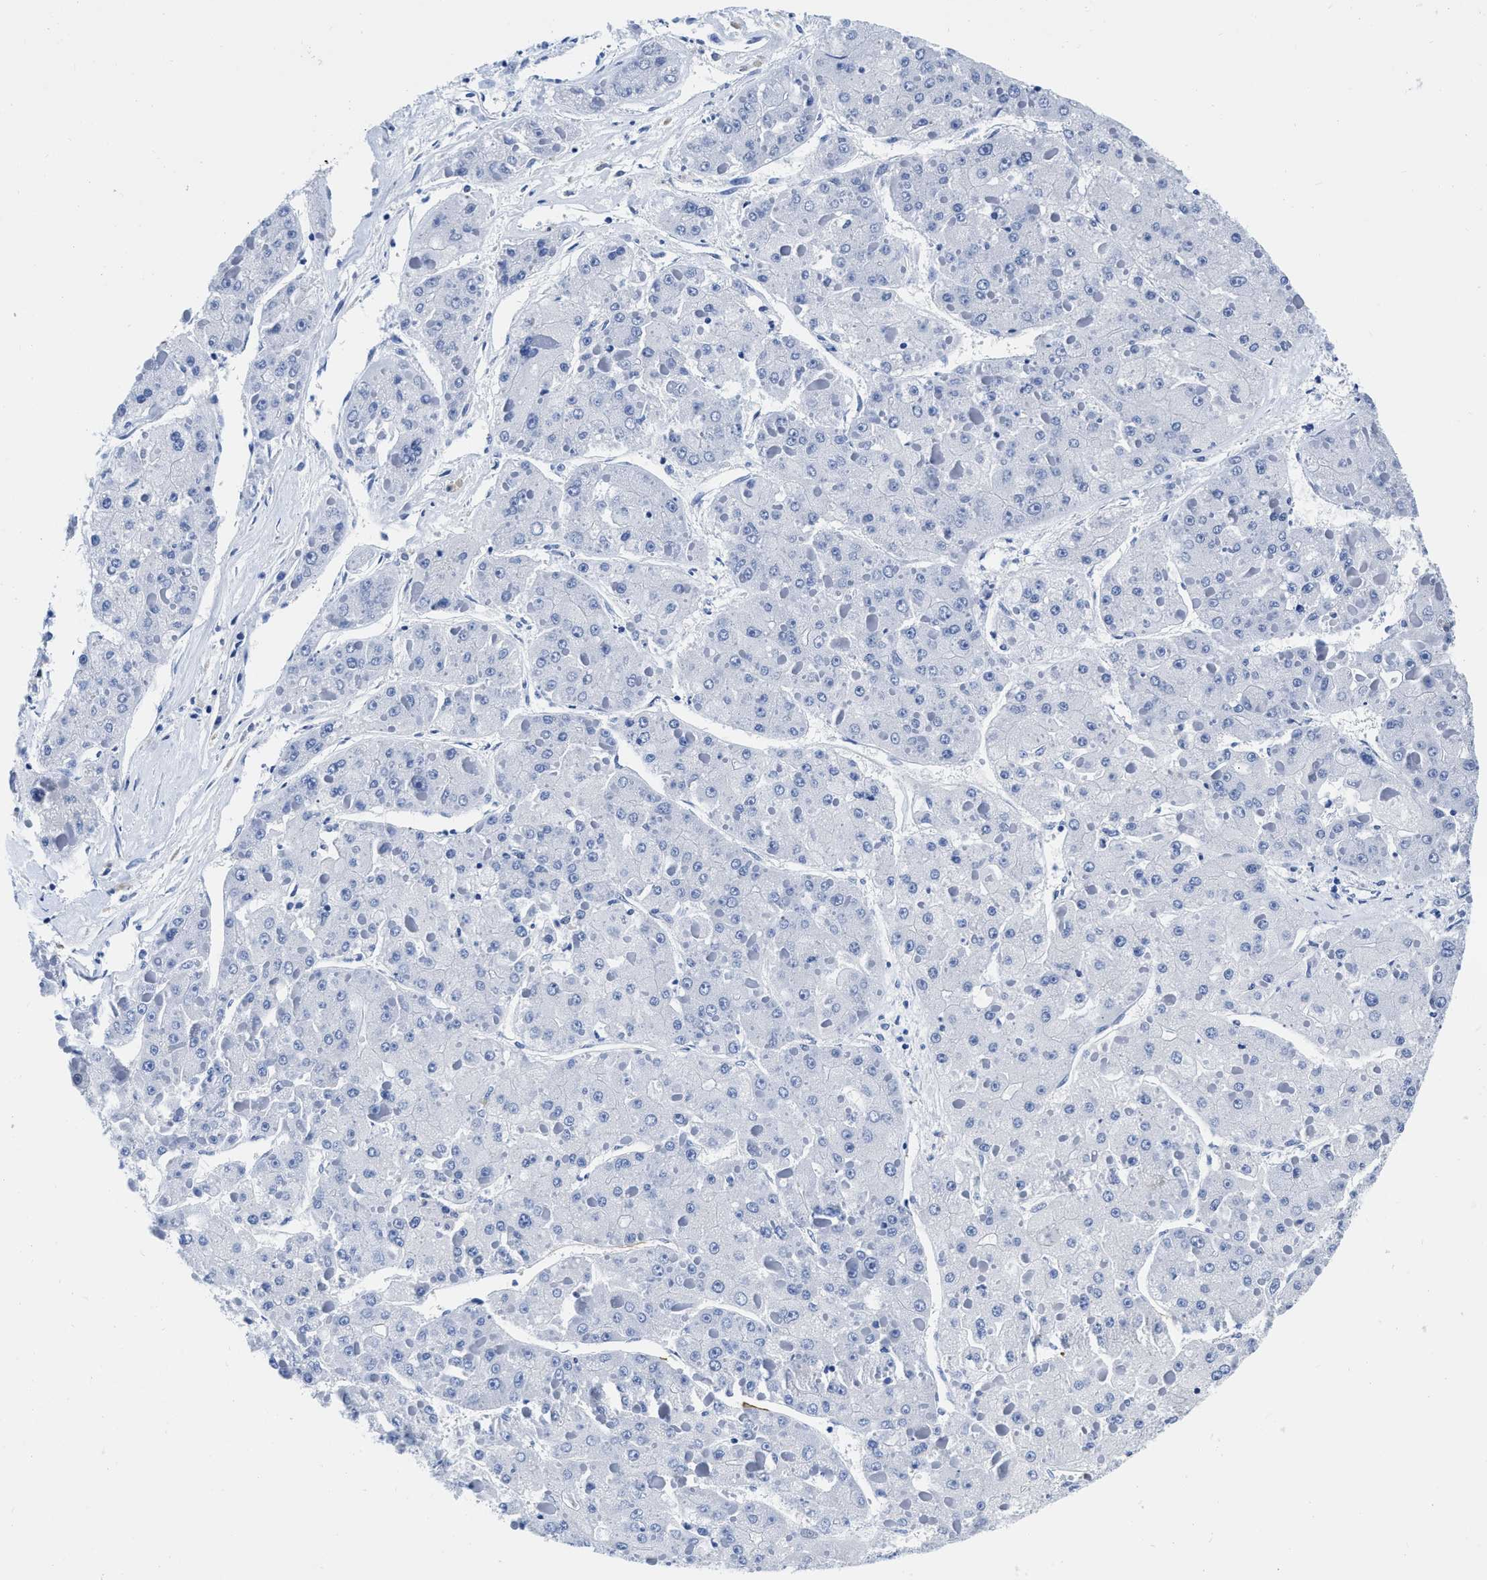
{"staining": {"intensity": "negative", "quantity": "none", "location": "none"}, "tissue": "liver cancer", "cell_type": "Tumor cells", "image_type": "cancer", "snomed": [{"axis": "morphology", "description": "Carcinoma, Hepatocellular, NOS"}, {"axis": "topography", "description": "Liver"}], "caption": "A photomicrograph of human liver hepatocellular carcinoma is negative for staining in tumor cells.", "gene": "TVP23B", "patient": {"sex": "female", "age": 73}}